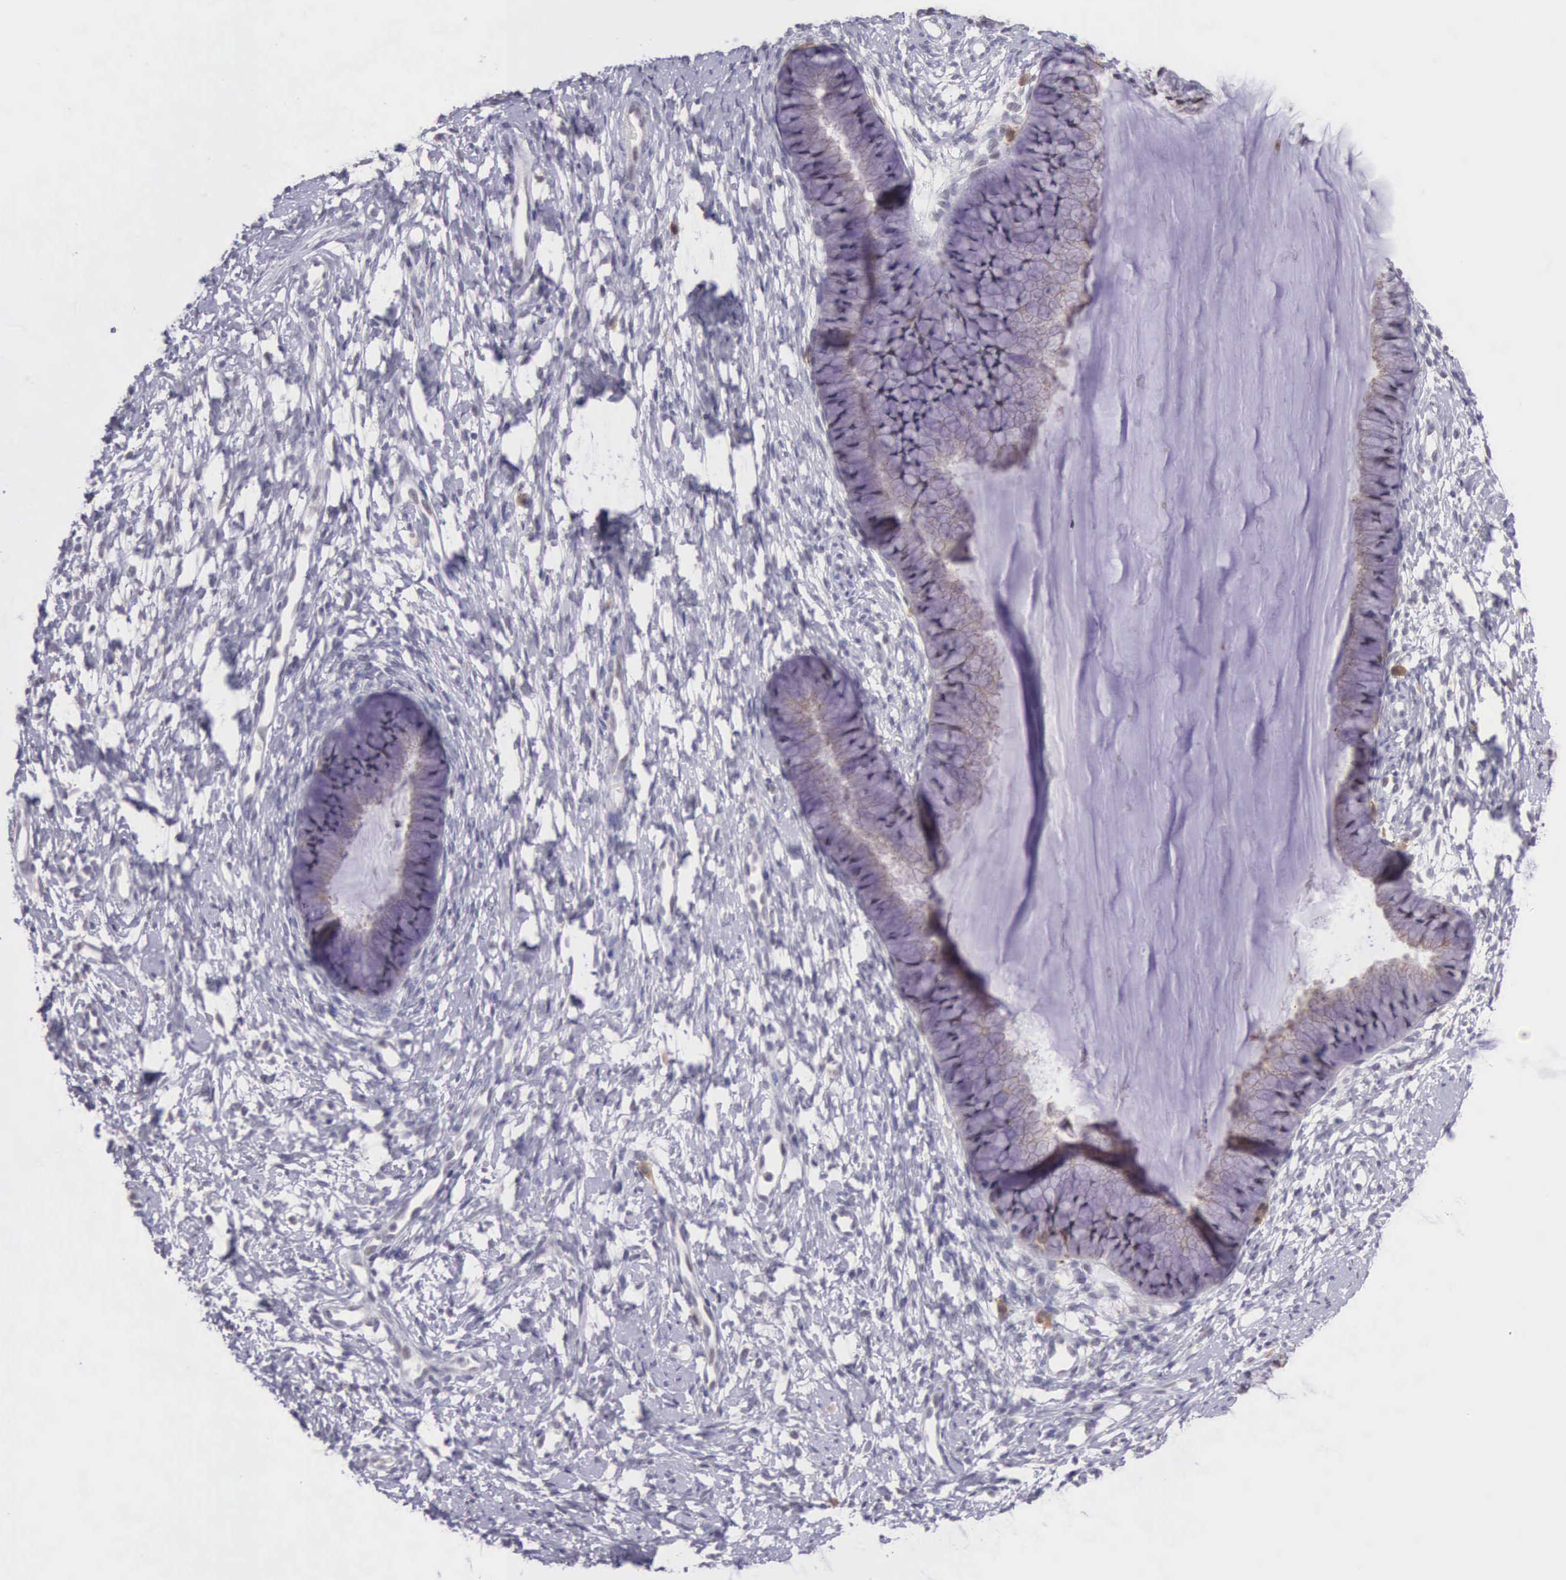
{"staining": {"intensity": "weak", "quantity": "25%-75%", "location": "cytoplasmic/membranous"}, "tissue": "cervix", "cell_type": "Glandular cells", "image_type": "normal", "snomed": [{"axis": "morphology", "description": "Normal tissue, NOS"}, {"axis": "topography", "description": "Cervix"}], "caption": "Protein staining shows weak cytoplasmic/membranous expression in about 25%-75% of glandular cells in unremarkable cervix. Using DAB (brown) and hematoxylin (blue) stains, captured at high magnification using brightfield microscopy.", "gene": "SLC25A21", "patient": {"sex": "female", "age": 82}}